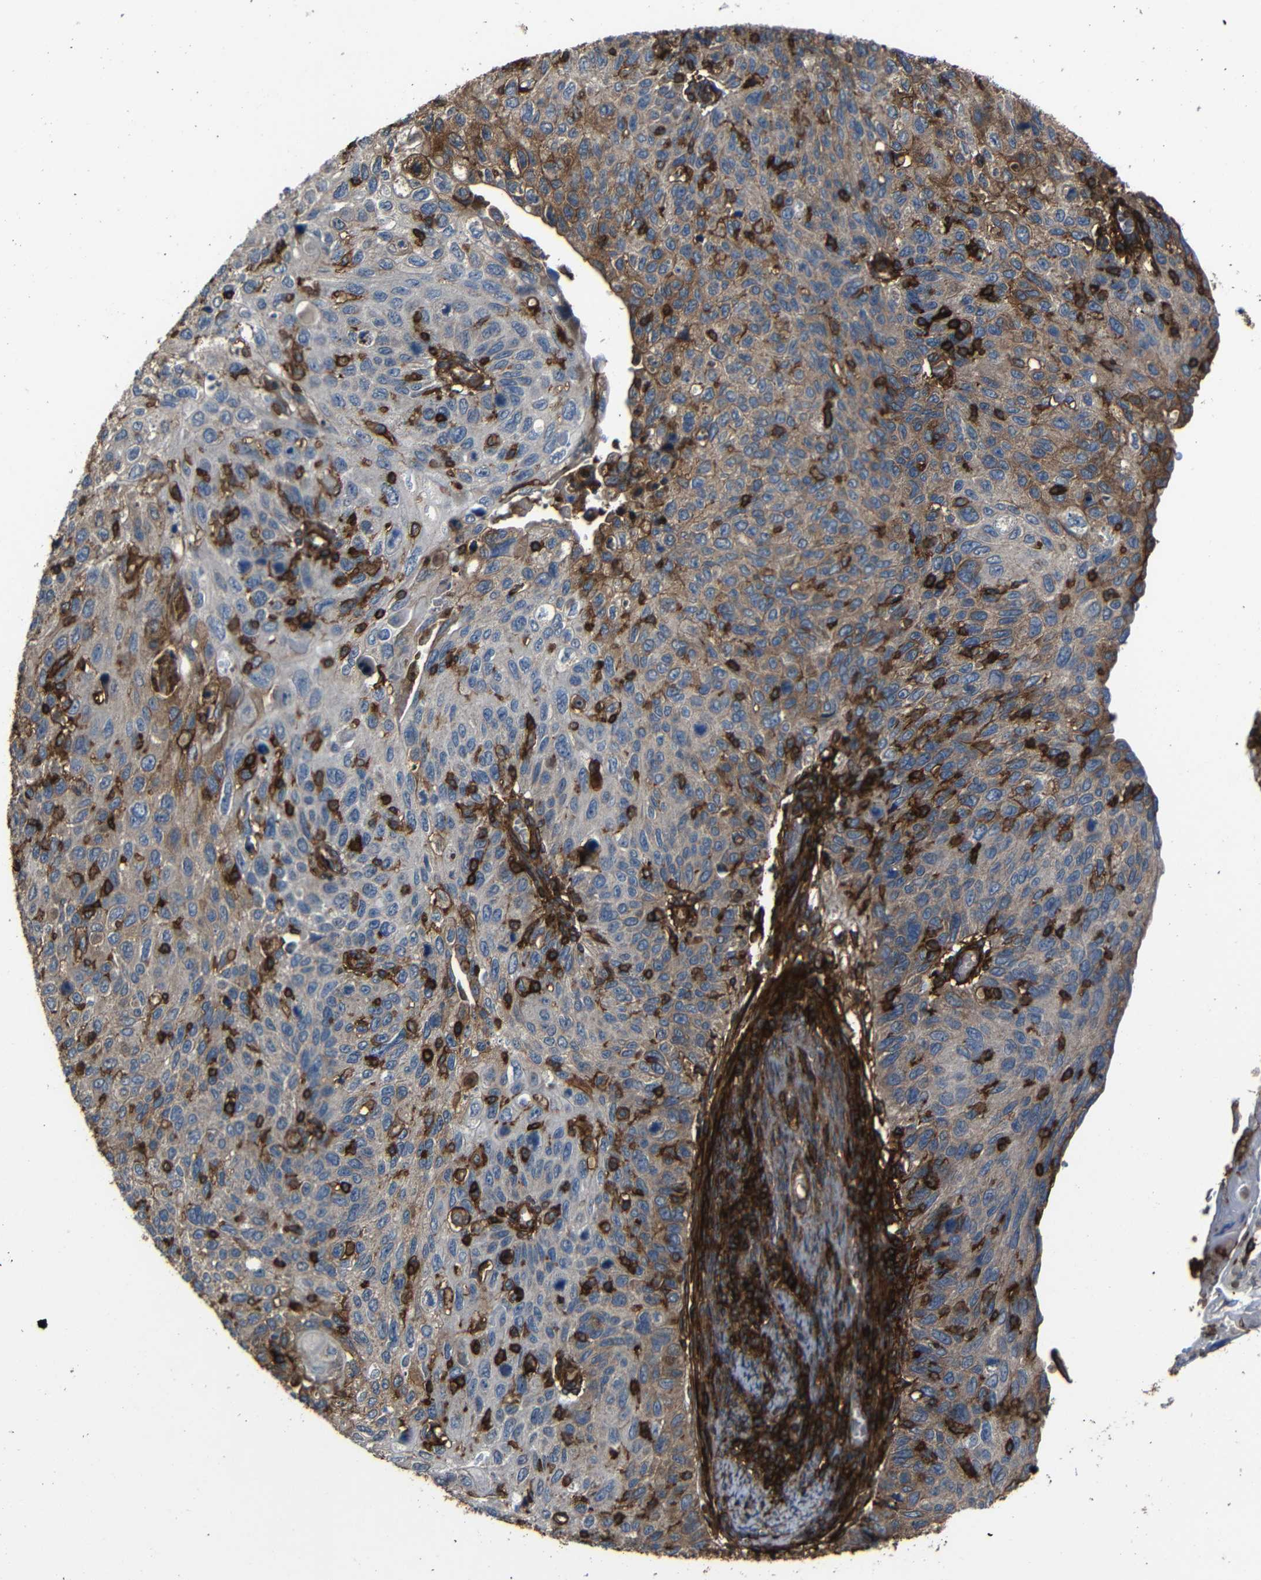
{"staining": {"intensity": "moderate", "quantity": "25%-75%", "location": "cytoplasmic/membranous"}, "tissue": "cervical cancer", "cell_type": "Tumor cells", "image_type": "cancer", "snomed": [{"axis": "morphology", "description": "Squamous cell carcinoma, NOS"}, {"axis": "topography", "description": "Cervix"}], "caption": "IHC of human cervical cancer (squamous cell carcinoma) exhibits medium levels of moderate cytoplasmic/membranous staining in about 25%-75% of tumor cells. Immunohistochemistry (ihc) stains the protein of interest in brown and the nuclei are stained blue.", "gene": "ADGRE5", "patient": {"sex": "female", "age": 70}}